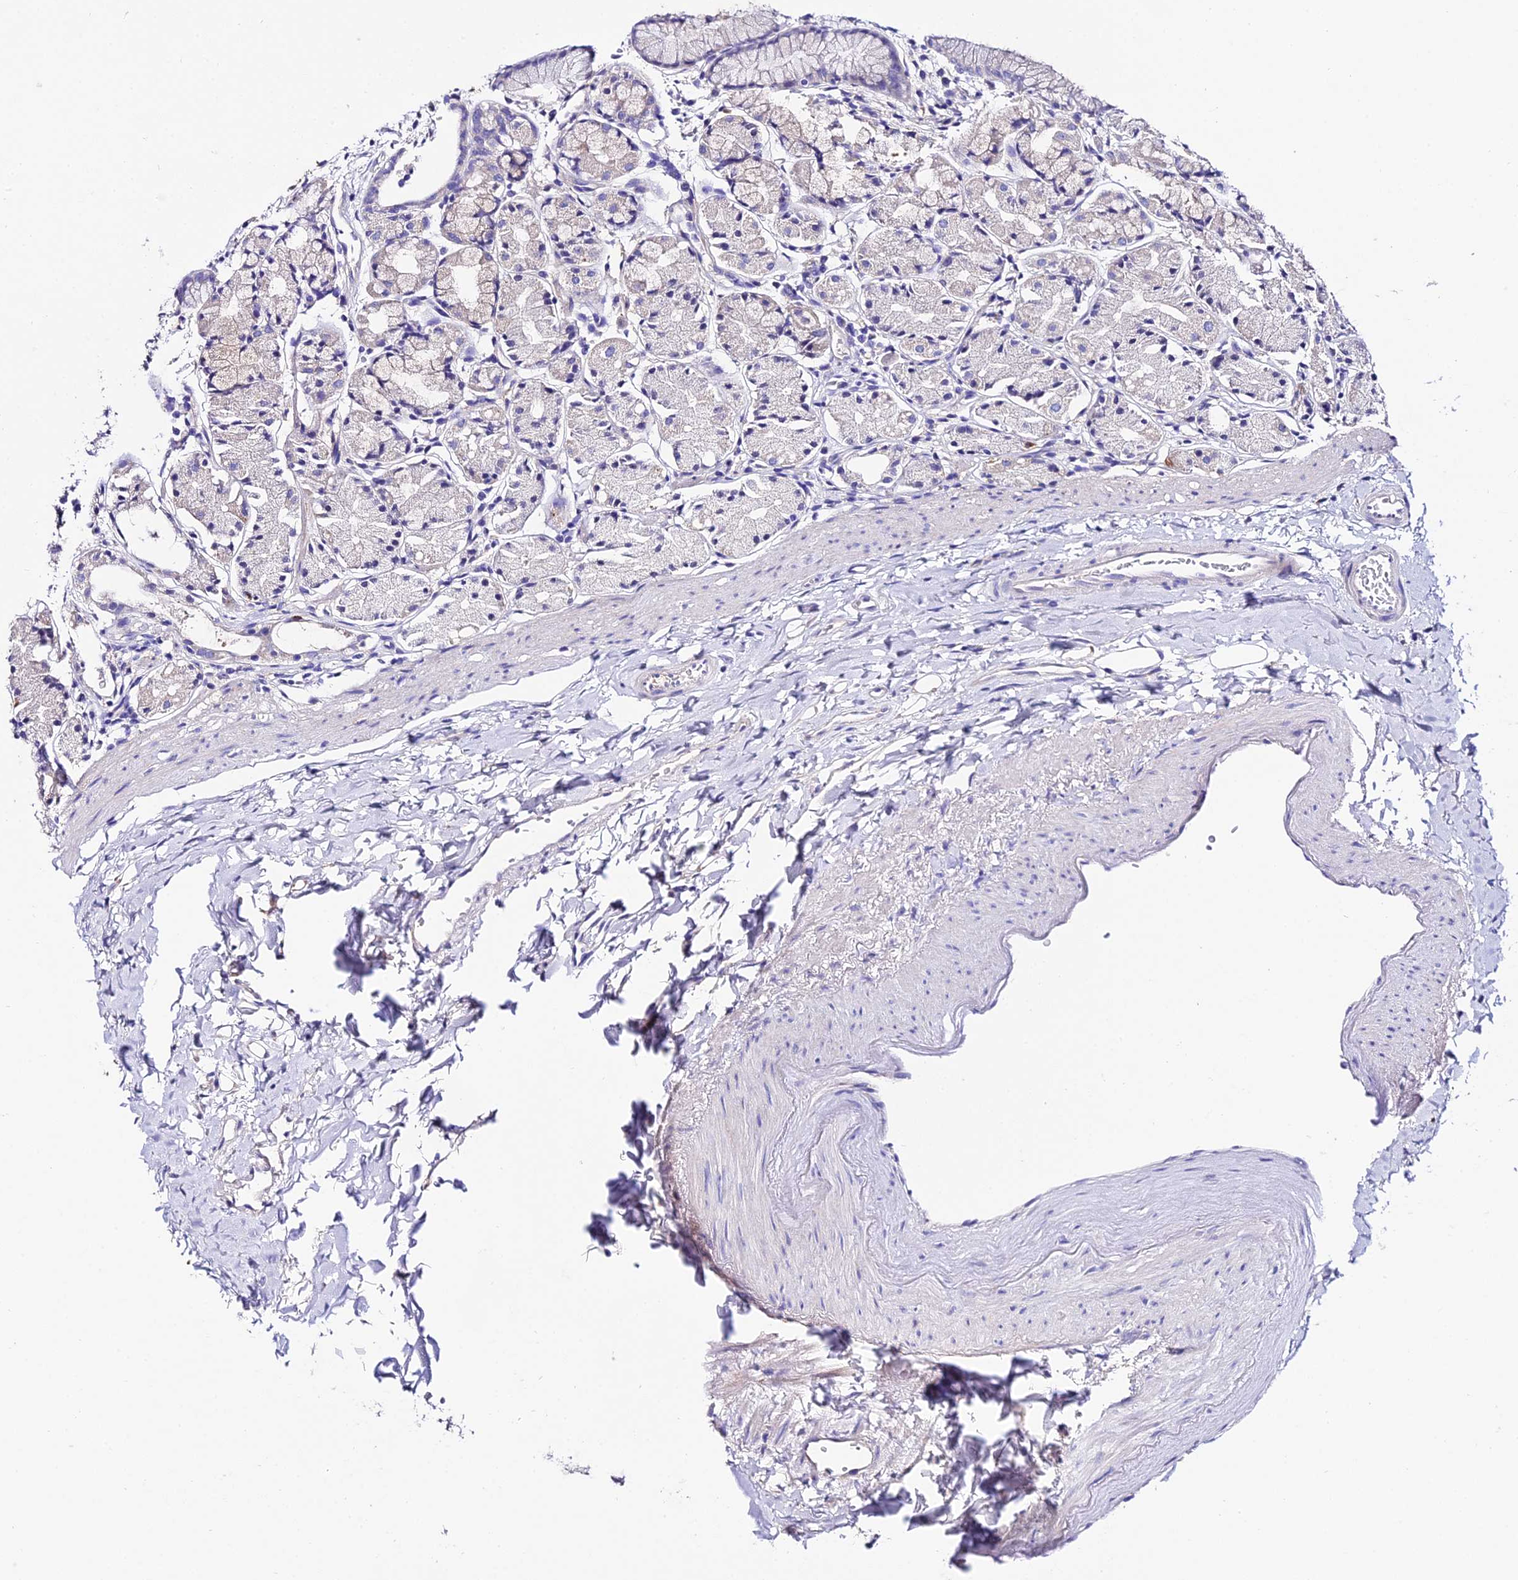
{"staining": {"intensity": "weak", "quantity": "<25%", "location": "cytoplasmic/membranous"}, "tissue": "stomach", "cell_type": "Glandular cells", "image_type": "normal", "snomed": [{"axis": "morphology", "description": "Normal tissue, NOS"}, {"axis": "topography", "description": "Stomach, upper"}], "caption": "Immunohistochemistry of benign stomach demonstrates no staining in glandular cells. Nuclei are stained in blue.", "gene": "TMEM117", "patient": {"sex": "male", "age": 47}}